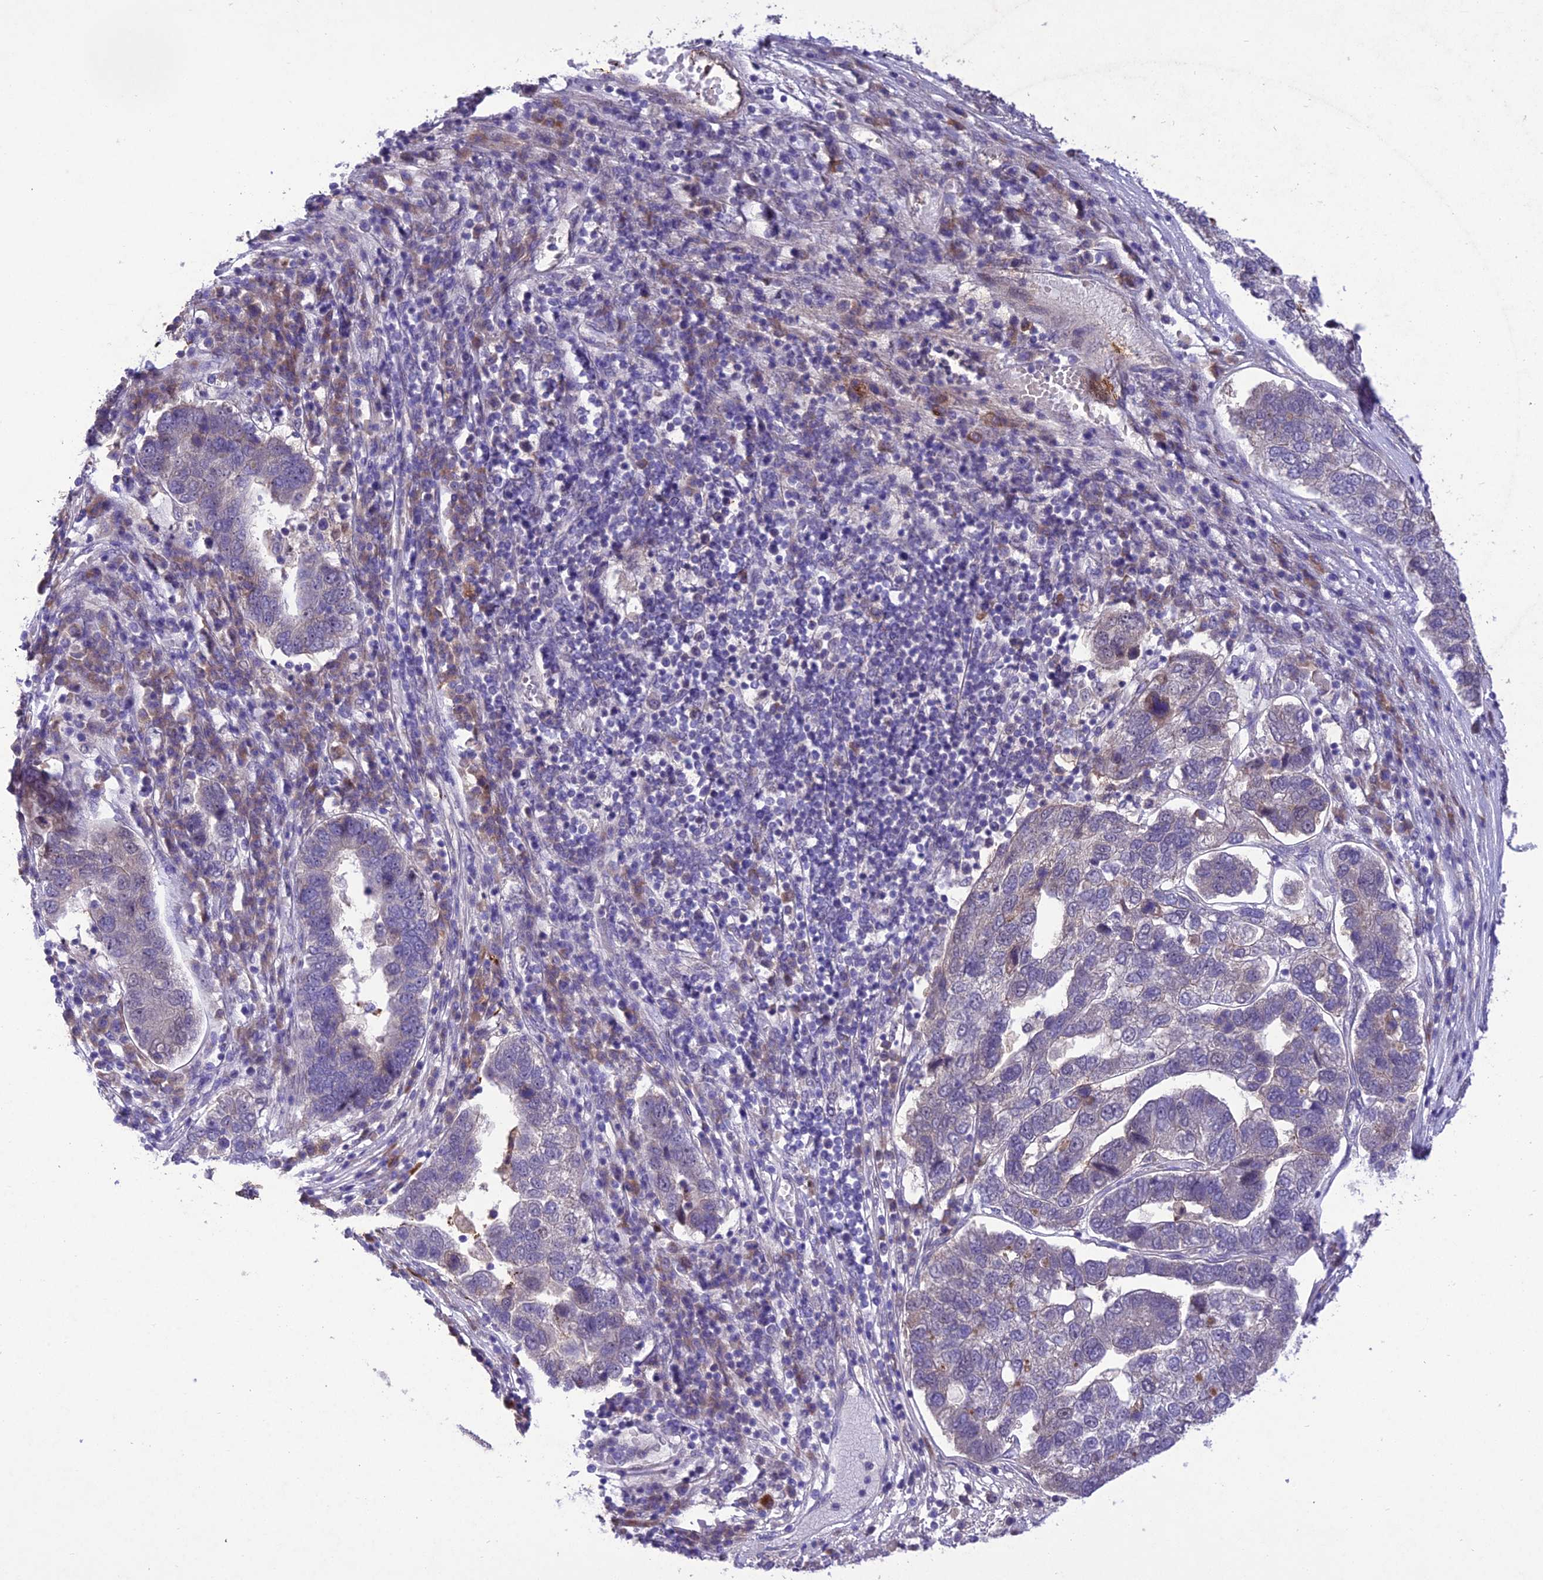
{"staining": {"intensity": "negative", "quantity": "none", "location": "none"}, "tissue": "pancreatic cancer", "cell_type": "Tumor cells", "image_type": "cancer", "snomed": [{"axis": "morphology", "description": "Adenocarcinoma, NOS"}, {"axis": "topography", "description": "Pancreas"}], "caption": "Immunohistochemistry histopathology image of neoplastic tissue: pancreatic cancer (adenocarcinoma) stained with DAB displays no significant protein positivity in tumor cells.", "gene": "ANKRD52", "patient": {"sex": "female", "age": 61}}